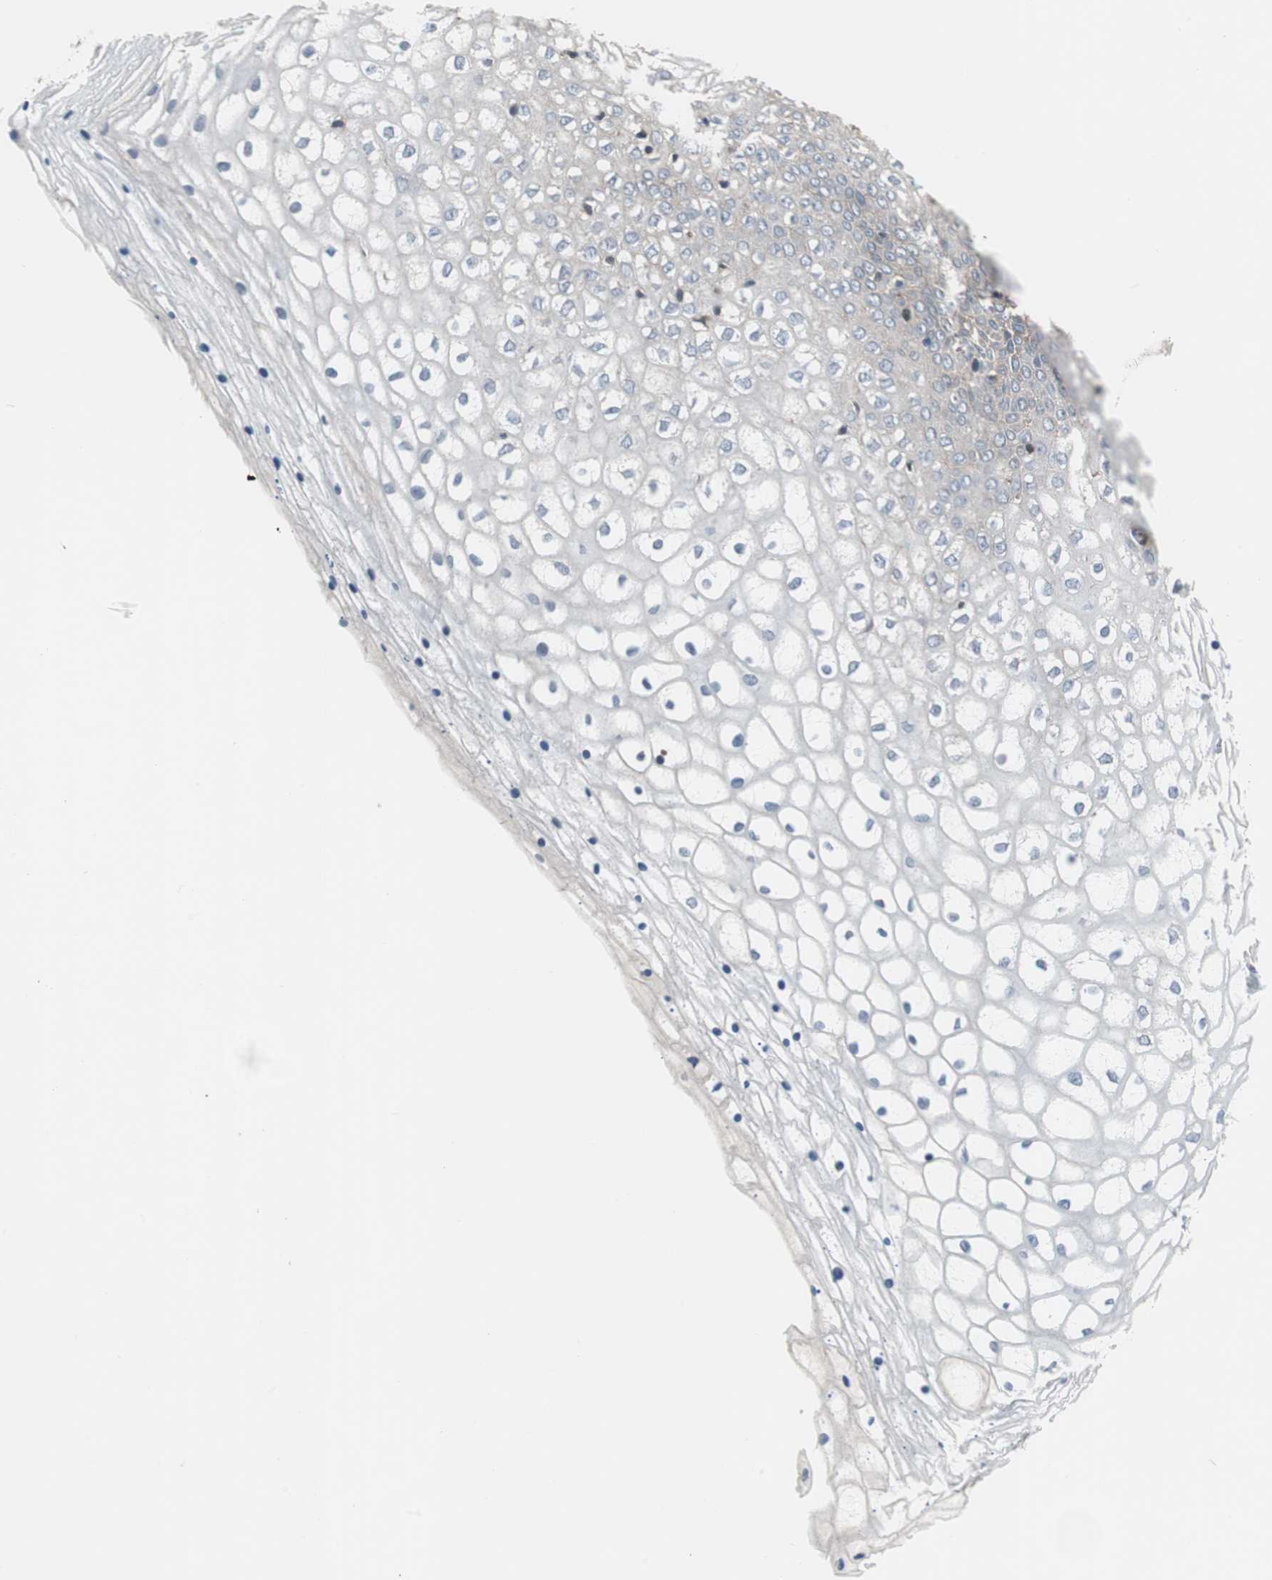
{"staining": {"intensity": "weak", "quantity": "<25%", "location": "cytoplasmic/membranous"}, "tissue": "vagina", "cell_type": "Squamous epithelial cells", "image_type": "normal", "snomed": [{"axis": "morphology", "description": "Normal tissue, NOS"}, {"axis": "topography", "description": "Soft tissue"}, {"axis": "topography", "description": "Vagina"}], "caption": "IHC image of benign vagina stained for a protein (brown), which shows no positivity in squamous epithelial cells.", "gene": "KIF3B", "patient": {"sex": "female", "age": 61}}